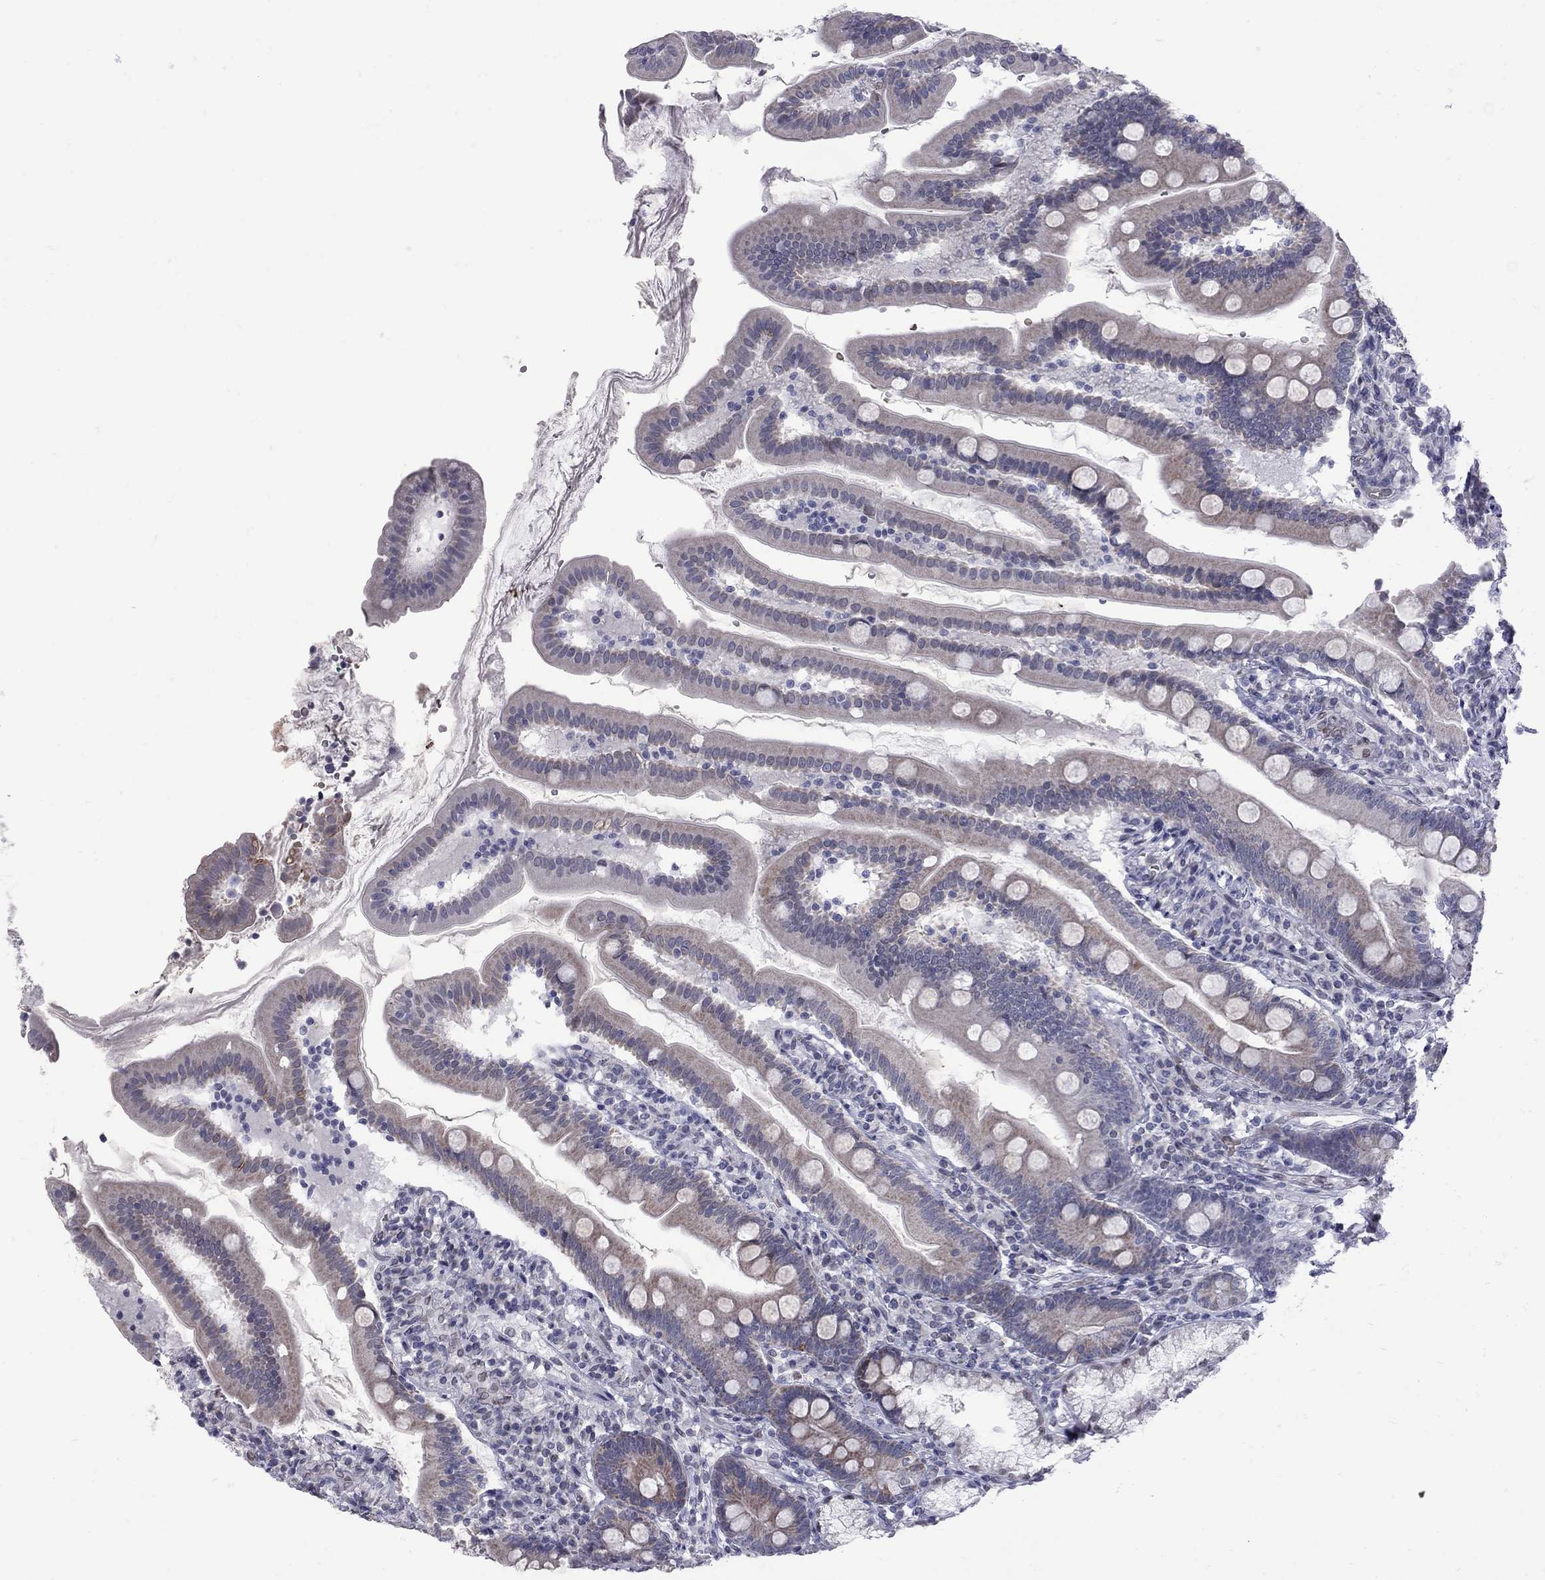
{"staining": {"intensity": "negative", "quantity": "none", "location": "none"}, "tissue": "duodenum", "cell_type": "Glandular cells", "image_type": "normal", "snomed": [{"axis": "morphology", "description": "Normal tissue, NOS"}, {"axis": "topography", "description": "Duodenum"}], "caption": "The micrograph demonstrates no significant staining in glandular cells of duodenum.", "gene": "CLTCL1", "patient": {"sex": "female", "age": 67}}